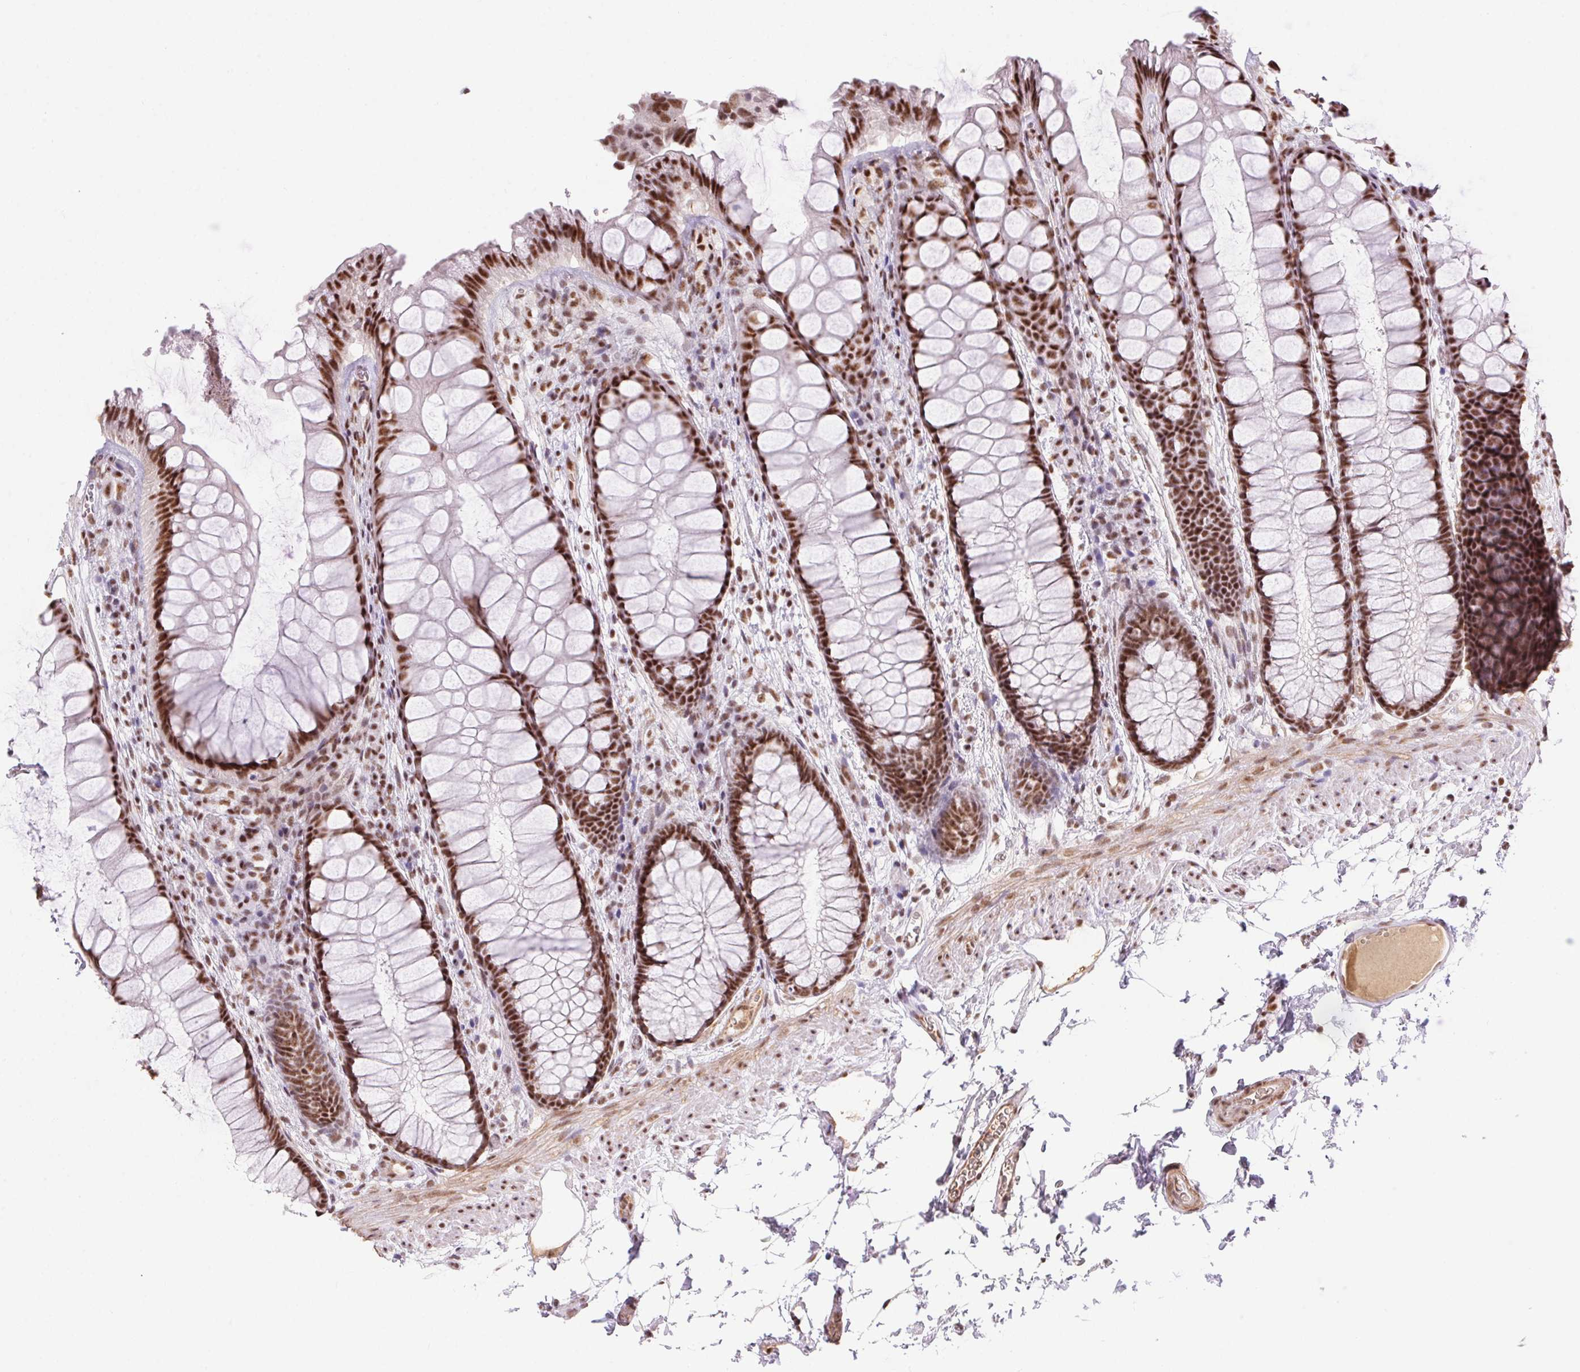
{"staining": {"intensity": "strong", "quantity": ">75%", "location": "nuclear"}, "tissue": "rectum", "cell_type": "Glandular cells", "image_type": "normal", "snomed": [{"axis": "morphology", "description": "Normal tissue, NOS"}, {"axis": "topography", "description": "Rectum"}], "caption": "A high amount of strong nuclear expression is appreciated in about >75% of glandular cells in benign rectum.", "gene": "DDX17", "patient": {"sex": "female", "age": 62}}